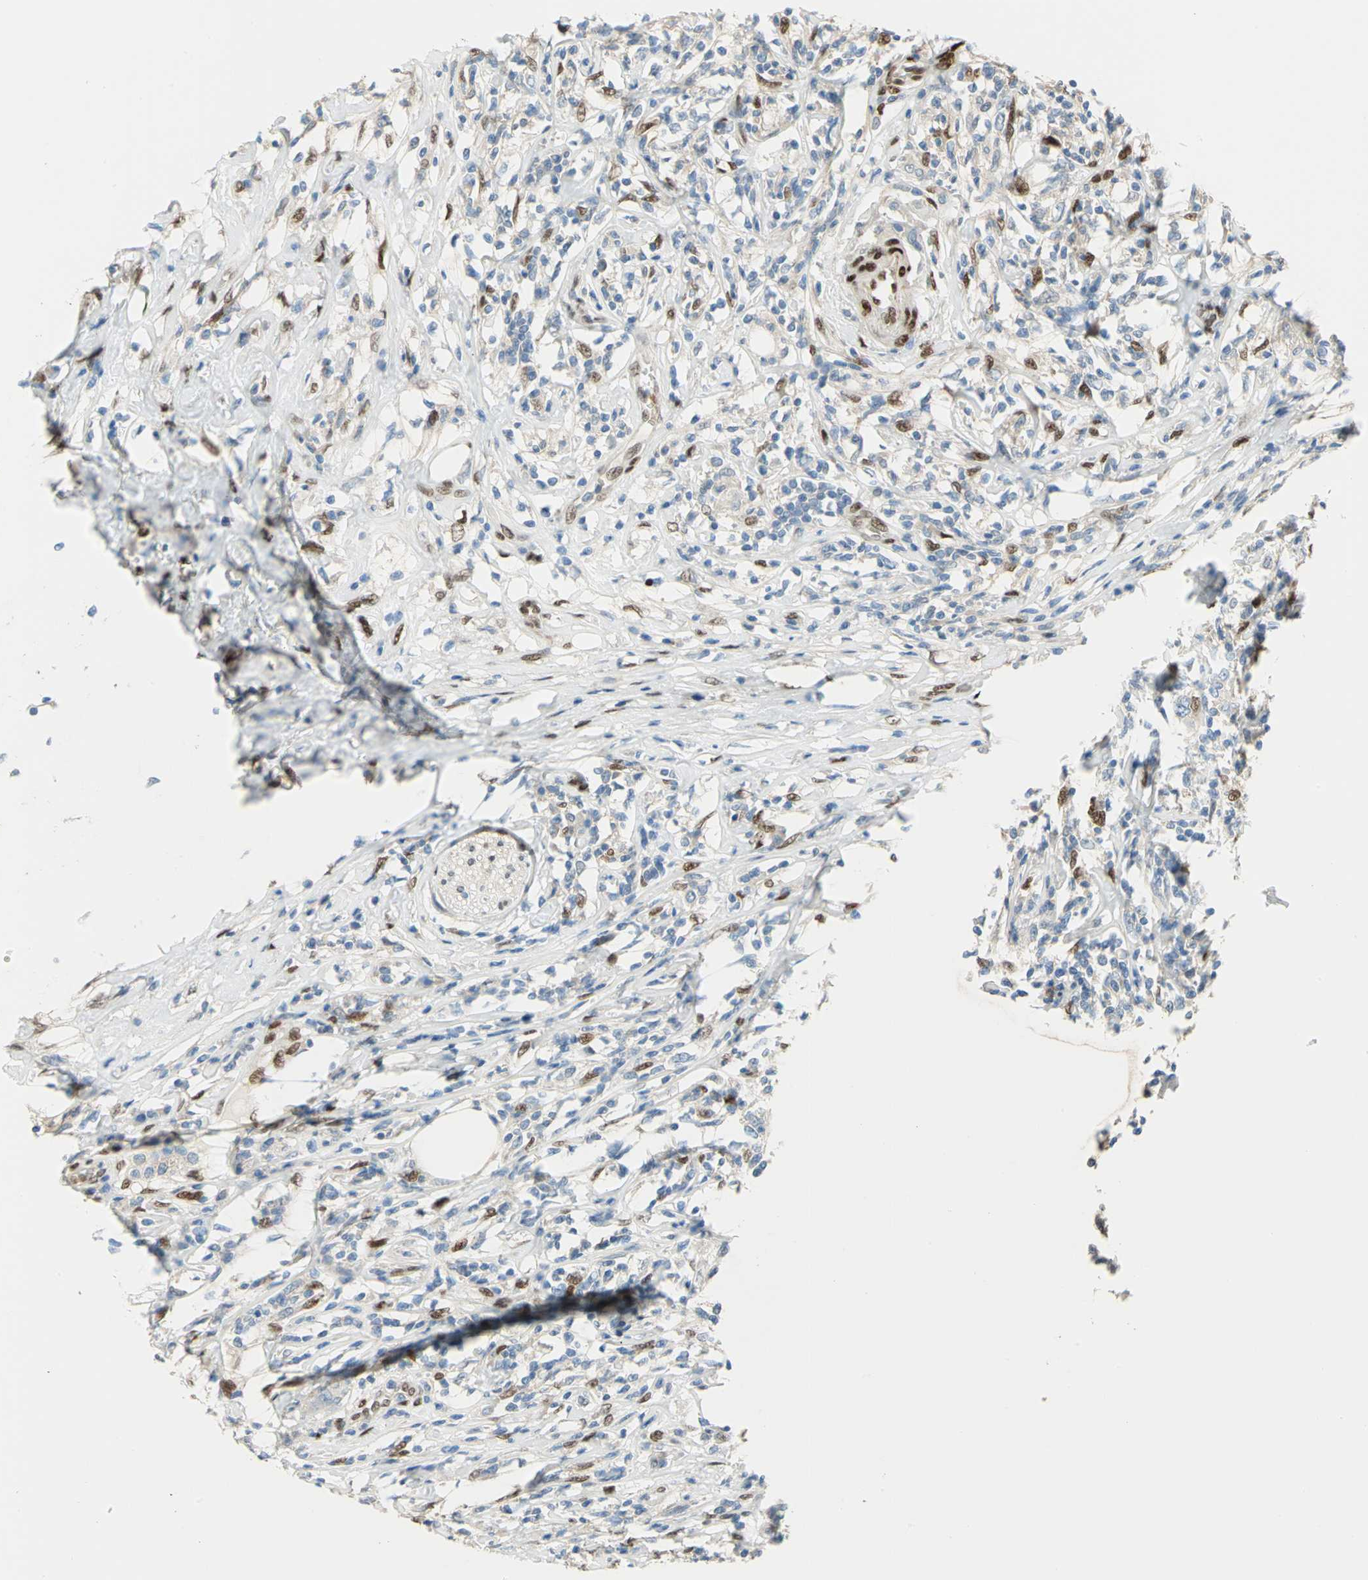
{"staining": {"intensity": "strong", "quantity": "<25%", "location": "cytoplasmic/membranous,nuclear"}, "tissue": "lymphoma", "cell_type": "Tumor cells", "image_type": "cancer", "snomed": [{"axis": "morphology", "description": "Malignant lymphoma, non-Hodgkin's type, High grade"}, {"axis": "topography", "description": "Lymph node"}], "caption": "Protein staining by immunohistochemistry exhibits strong cytoplasmic/membranous and nuclear expression in approximately <25% of tumor cells in high-grade malignant lymphoma, non-Hodgkin's type. The protein is stained brown, and the nuclei are stained in blue (DAB IHC with brightfield microscopy, high magnification).", "gene": "RBFOX2", "patient": {"sex": "female", "age": 84}}